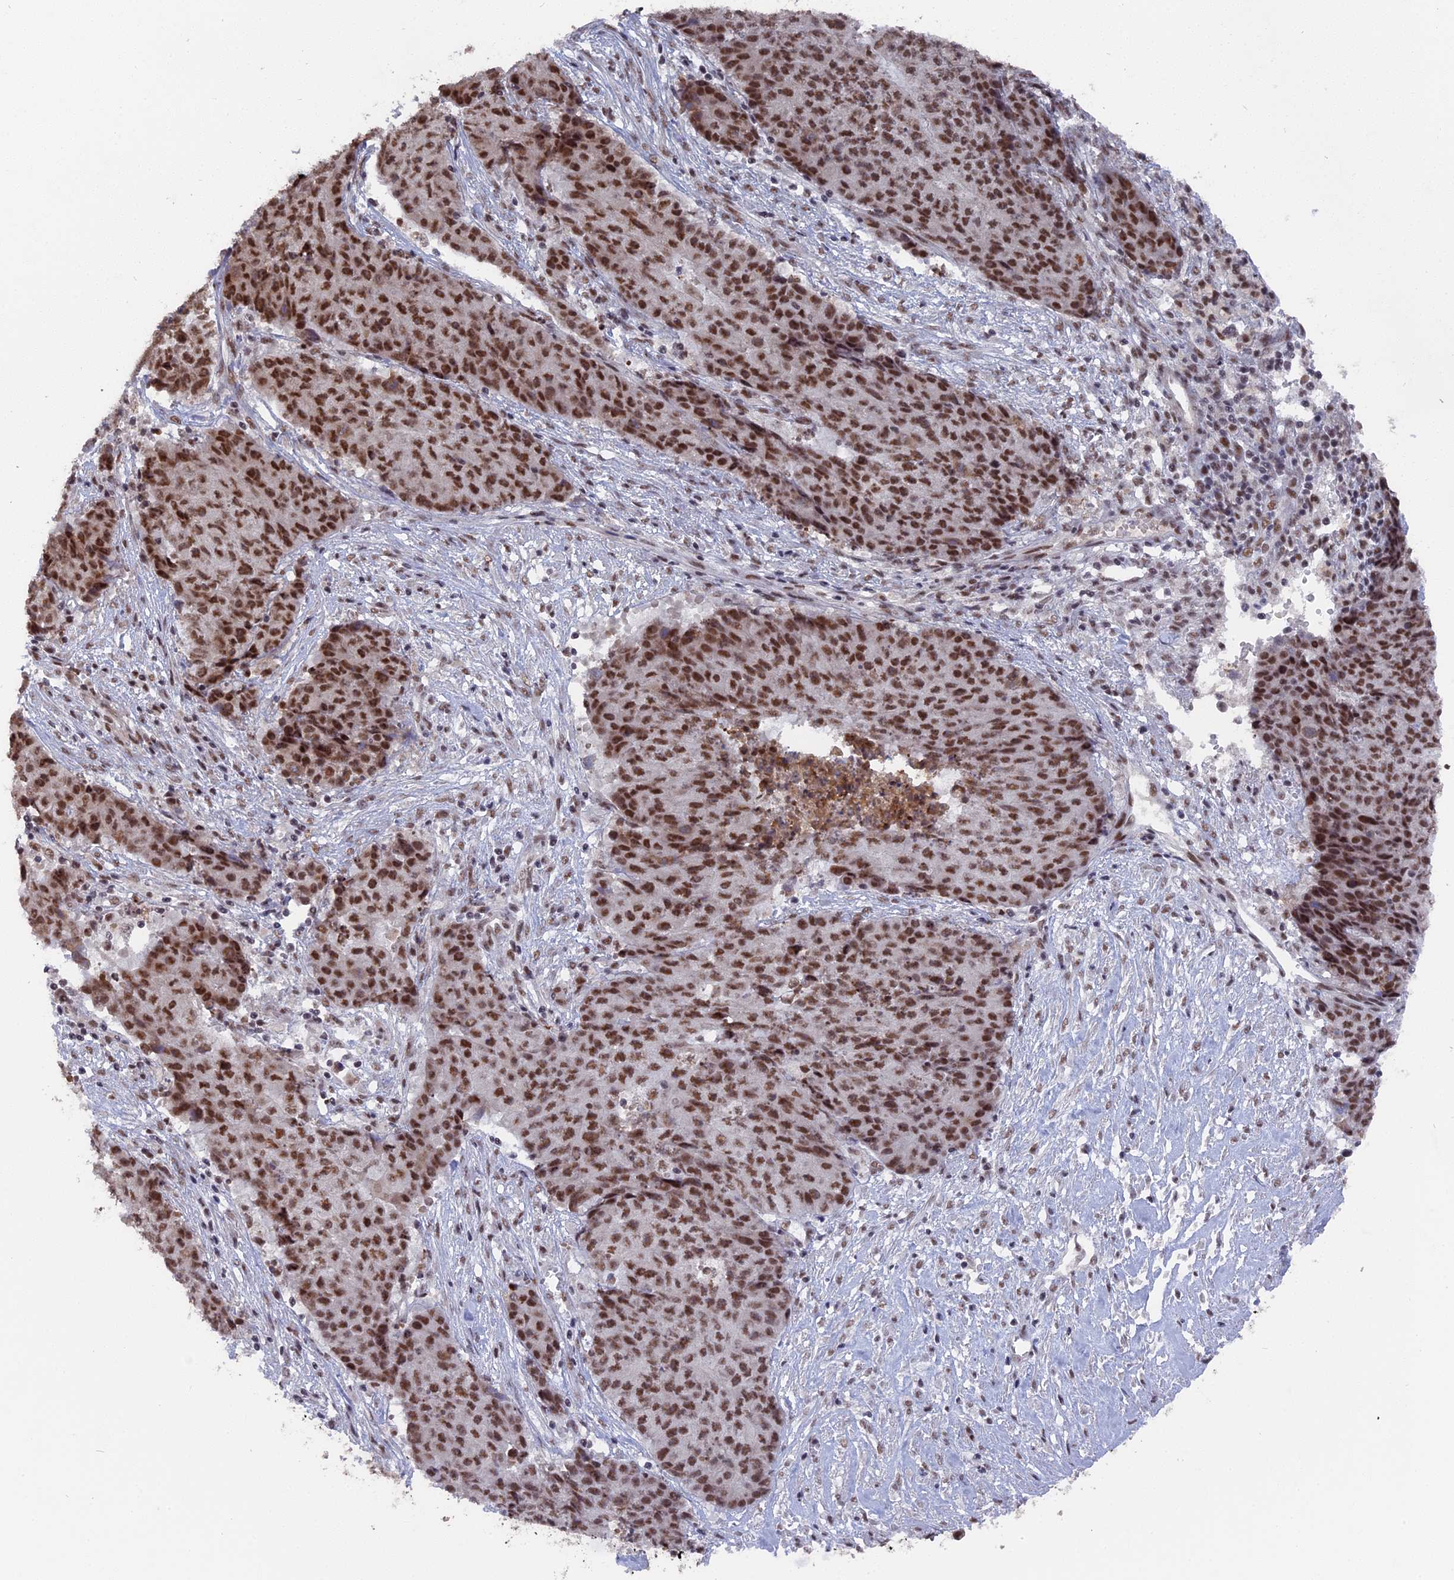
{"staining": {"intensity": "moderate", "quantity": ">75%", "location": "nuclear"}, "tissue": "ovarian cancer", "cell_type": "Tumor cells", "image_type": "cancer", "snomed": [{"axis": "morphology", "description": "Carcinoma, endometroid"}, {"axis": "topography", "description": "Ovary"}], "caption": "This is a histology image of IHC staining of endometroid carcinoma (ovarian), which shows moderate expression in the nuclear of tumor cells.", "gene": "SF3A2", "patient": {"sex": "female", "age": 42}}